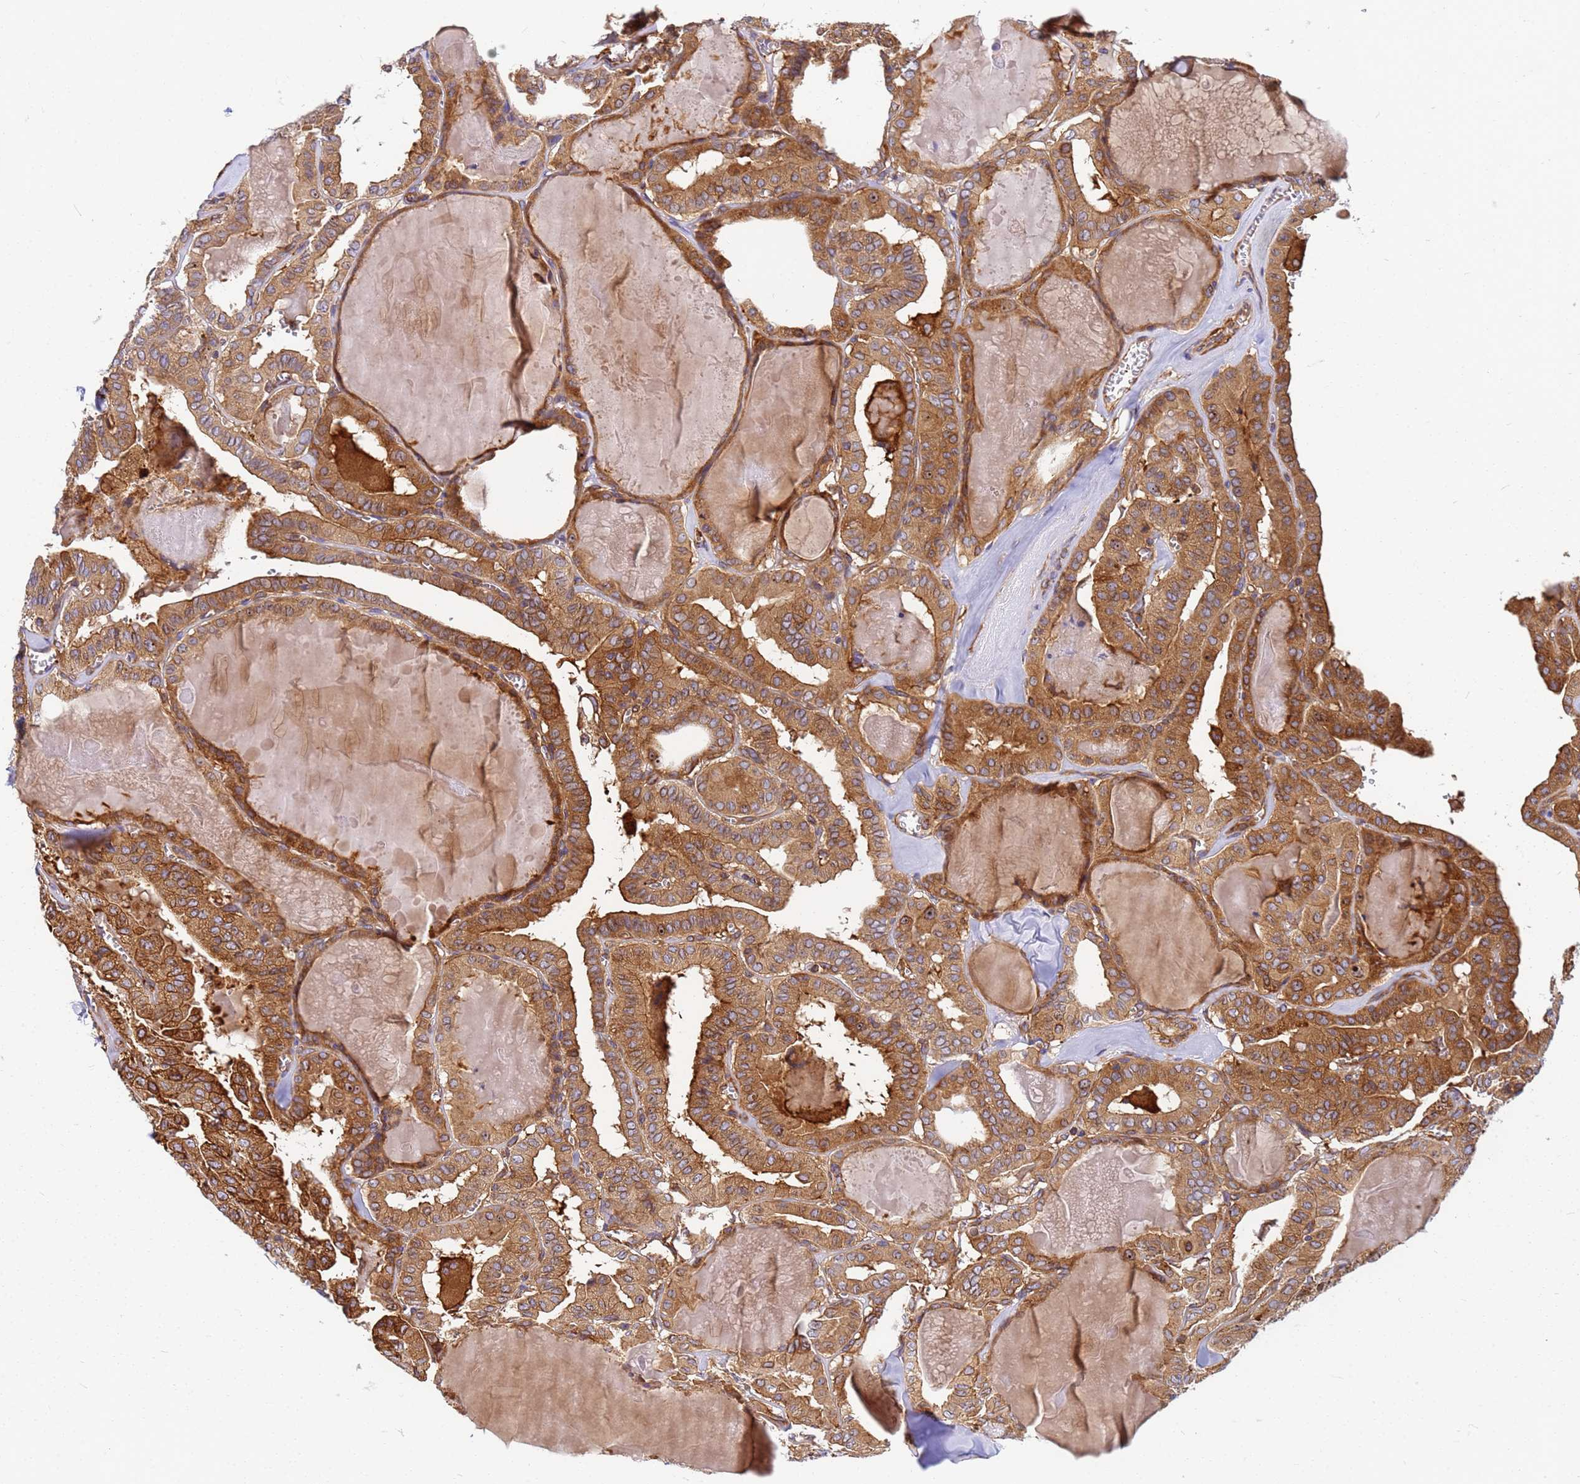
{"staining": {"intensity": "moderate", "quantity": ">75%", "location": "cytoplasmic/membranous"}, "tissue": "thyroid cancer", "cell_type": "Tumor cells", "image_type": "cancer", "snomed": [{"axis": "morphology", "description": "Papillary adenocarcinoma, NOS"}, {"axis": "topography", "description": "Thyroid gland"}], "caption": "Thyroid cancer was stained to show a protein in brown. There is medium levels of moderate cytoplasmic/membranous expression in about >75% of tumor cells.", "gene": "C2CD5", "patient": {"sex": "male", "age": 52}}